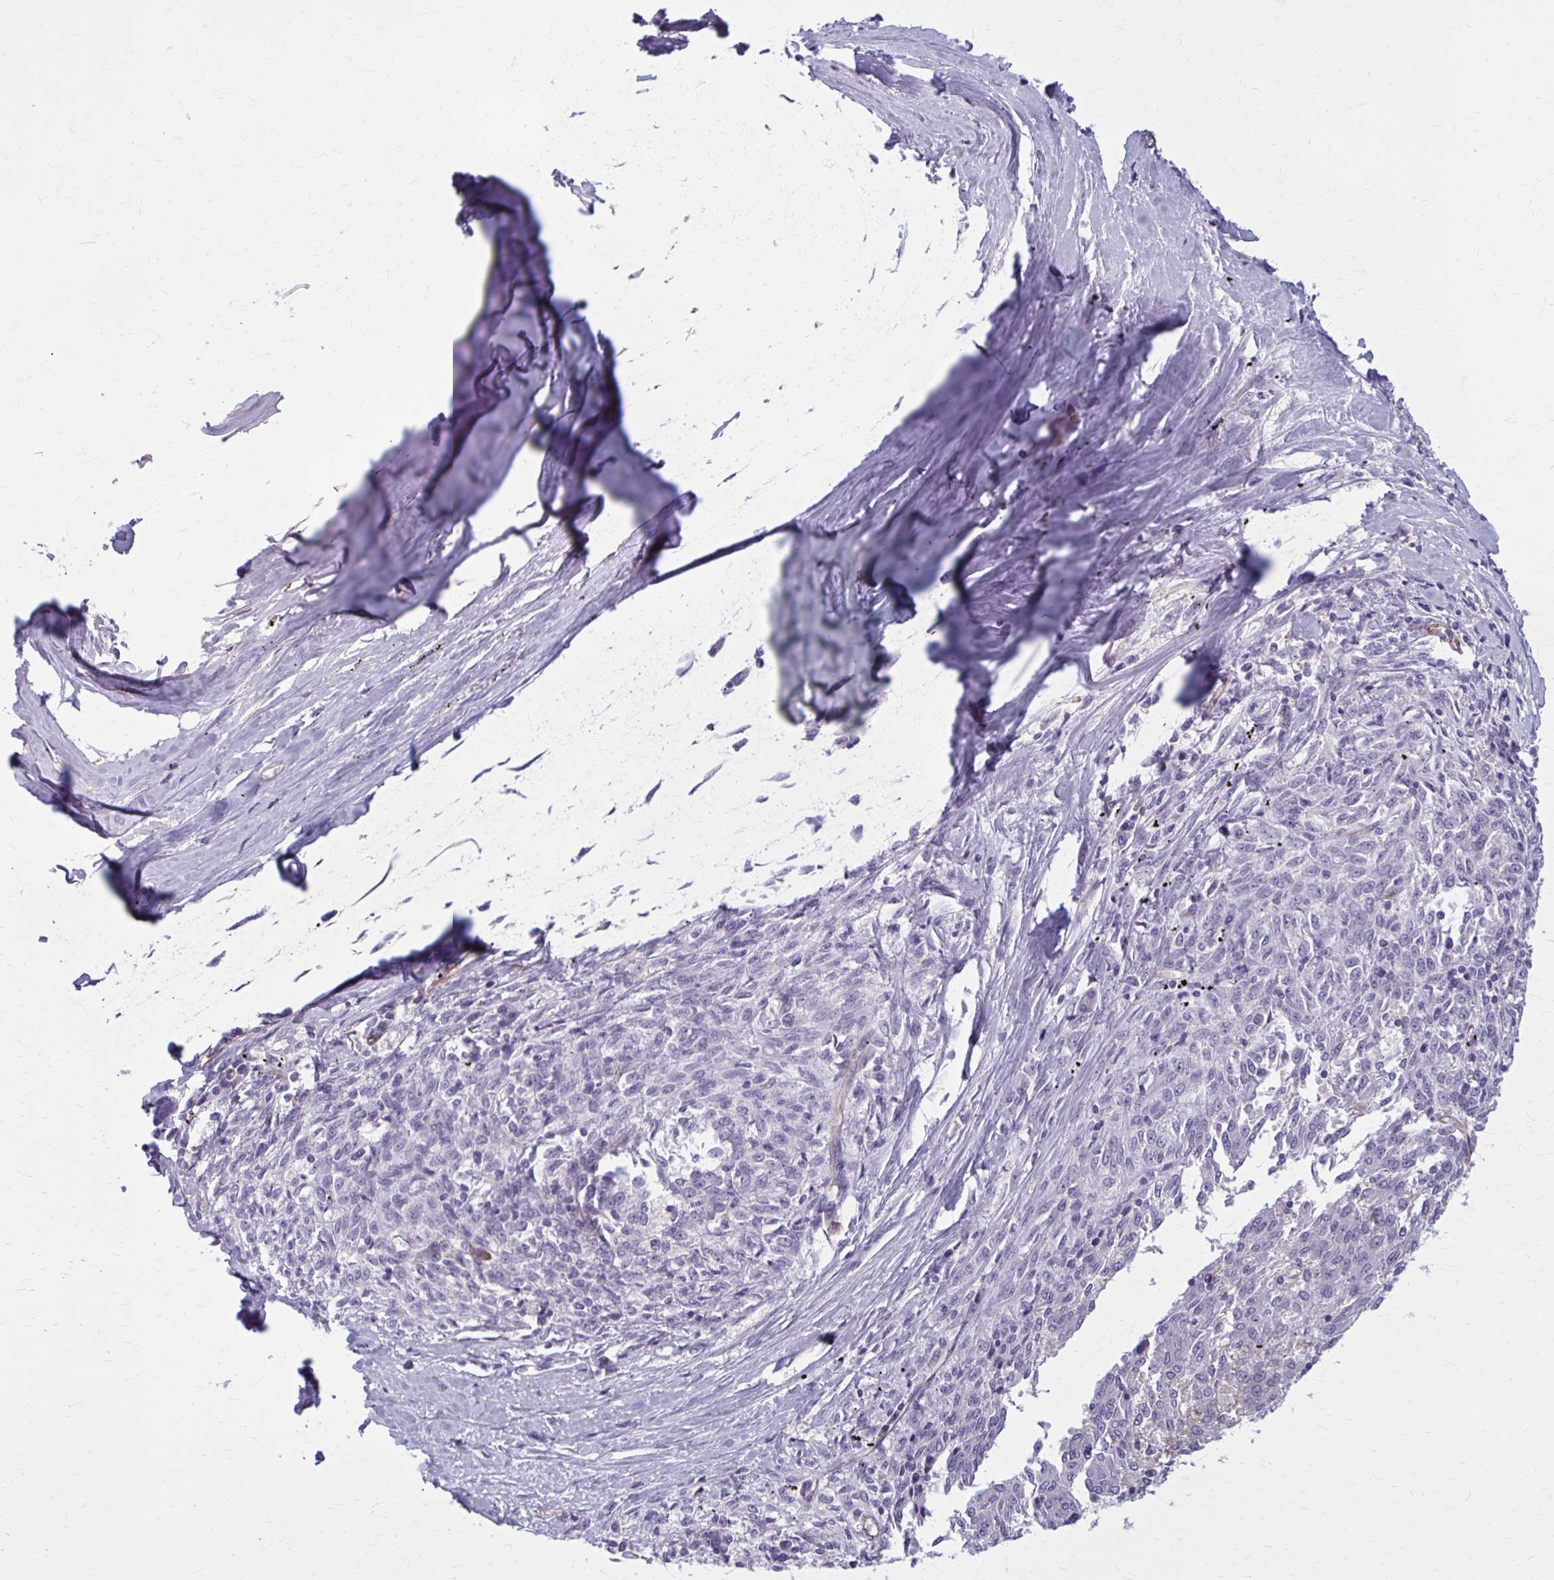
{"staining": {"intensity": "negative", "quantity": "none", "location": "none"}, "tissue": "melanoma", "cell_type": "Tumor cells", "image_type": "cancer", "snomed": [{"axis": "morphology", "description": "Malignant melanoma, NOS"}, {"axis": "topography", "description": "Skin"}], "caption": "High magnification brightfield microscopy of malignant melanoma stained with DAB (3,3'-diaminobenzidine) (brown) and counterstained with hematoxylin (blue): tumor cells show no significant staining.", "gene": "ZDHHC7", "patient": {"sex": "female", "age": 72}}